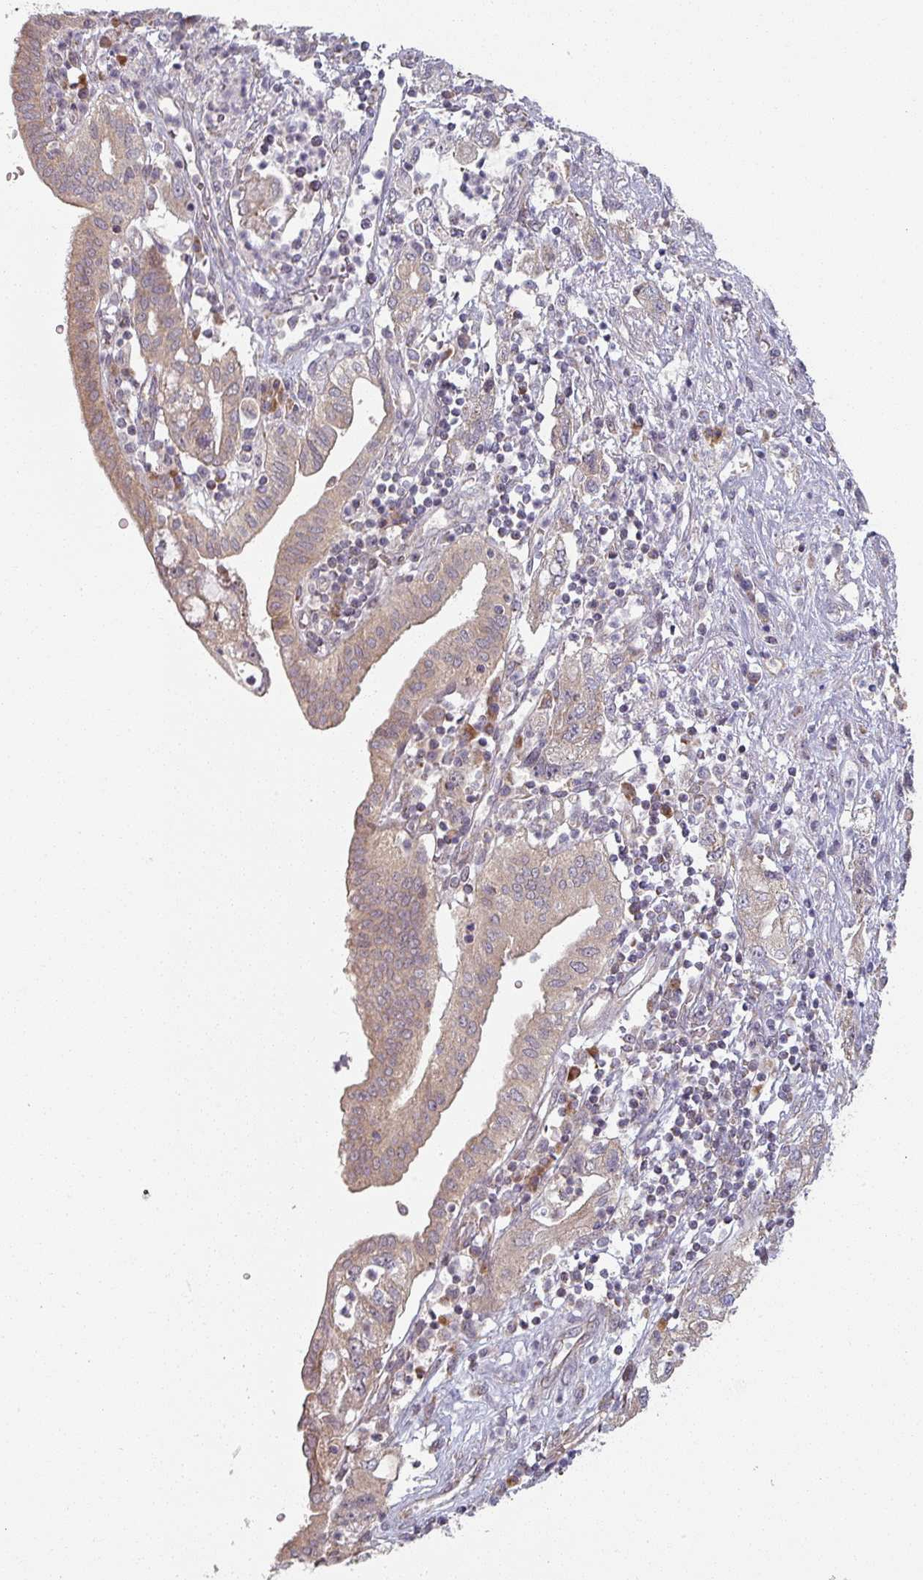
{"staining": {"intensity": "weak", "quantity": ">75%", "location": "cytoplasmic/membranous"}, "tissue": "pancreatic cancer", "cell_type": "Tumor cells", "image_type": "cancer", "snomed": [{"axis": "morphology", "description": "Adenocarcinoma, NOS"}, {"axis": "topography", "description": "Pancreas"}], "caption": "Pancreatic cancer stained with a protein marker displays weak staining in tumor cells.", "gene": "PLEKHJ1", "patient": {"sex": "female", "age": 73}}